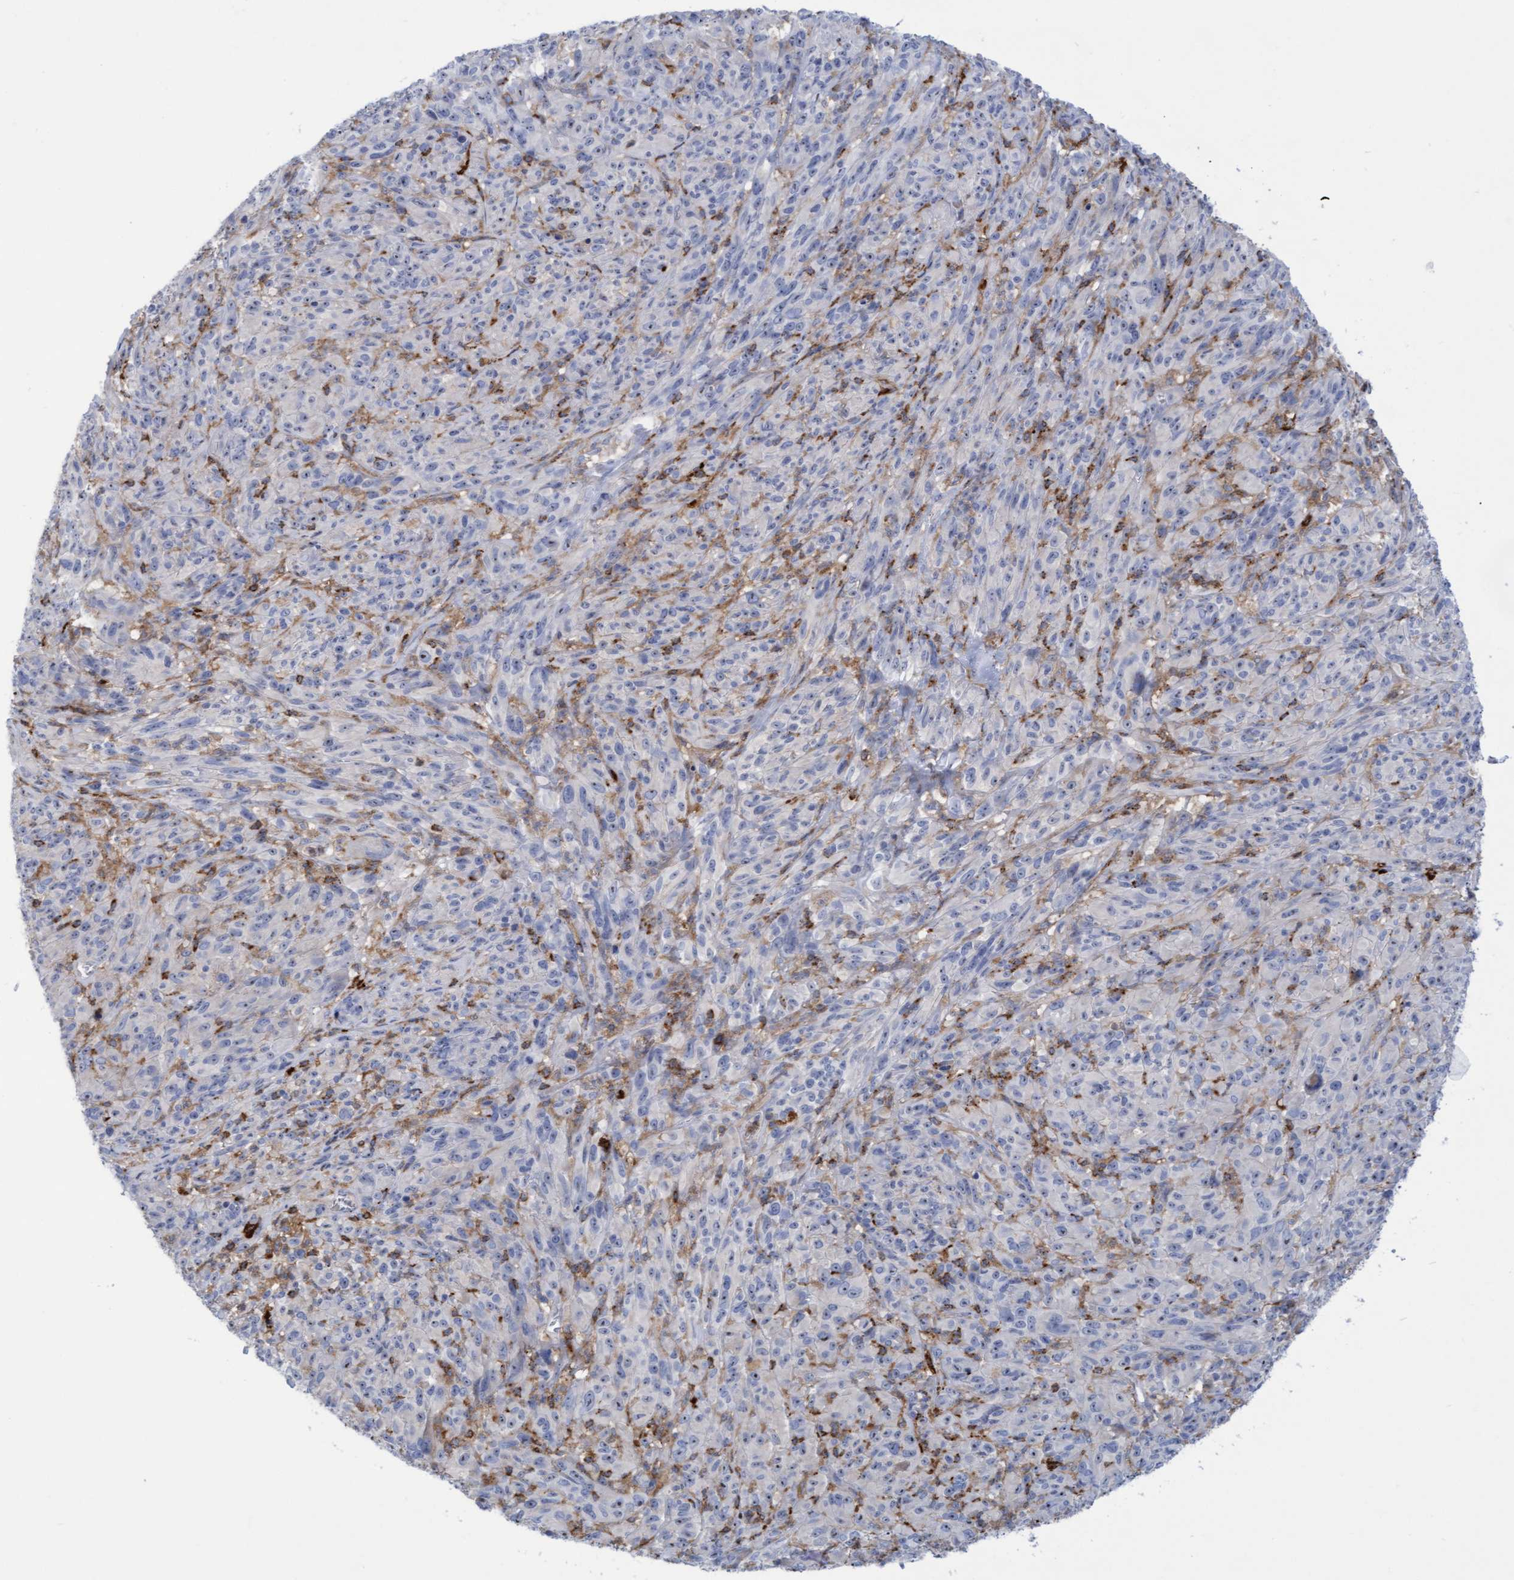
{"staining": {"intensity": "negative", "quantity": "none", "location": "none"}, "tissue": "melanoma", "cell_type": "Tumor cells", "image_type": "cancer", "snomed": [{"axis": "morphology", "description": "Malignant melanoma, NOS"}, {"axis": "topography", "description": "Skin of head"}], "caption": "High power microscopy micrograph of an immunohistochemistry image of malignant melanoma, revealing no significant expression in tumor cells.", "gene": "FNBP1", "patient": {"sex": "male", "age": 96}}